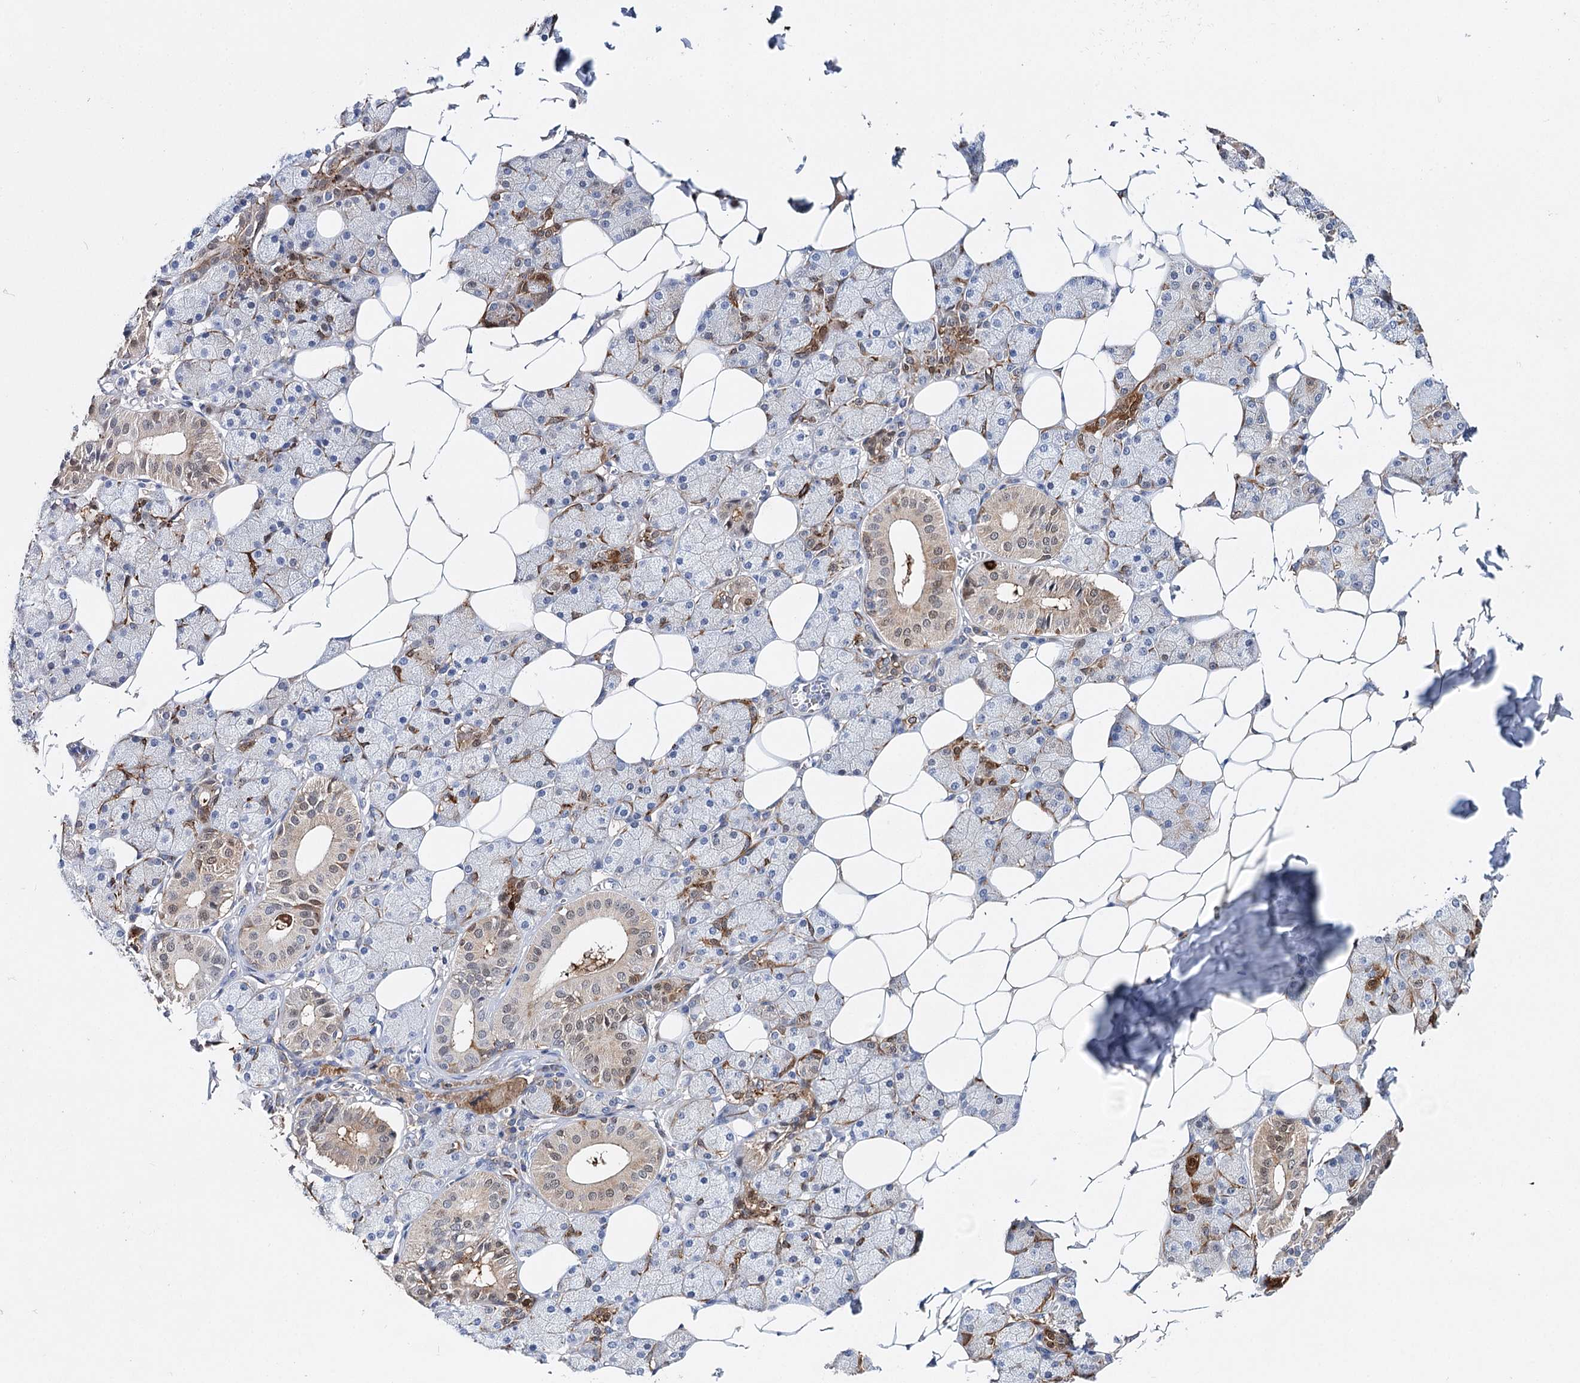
{"staining": {"intensity": "moderate", "quantity": "25%-75%", "location": "cytoplasmic/membranous"}, "tissue": "salivary gland", "cell_type": "Glandular cells", "image_type": "normal", "snomed": [{"axis": "morphology", "description": "Normal tissue, NOS"}, {"axis": "topography", "description": "Salivary gland"}], "caption": "Protein staining demonstrates moderate cytoplasmic/membranous positivity in about 25%-75% of glandular cells in normal salivary gland.", "gene": "CFAP46", "patient": {"sex": "female", "age": 33}}